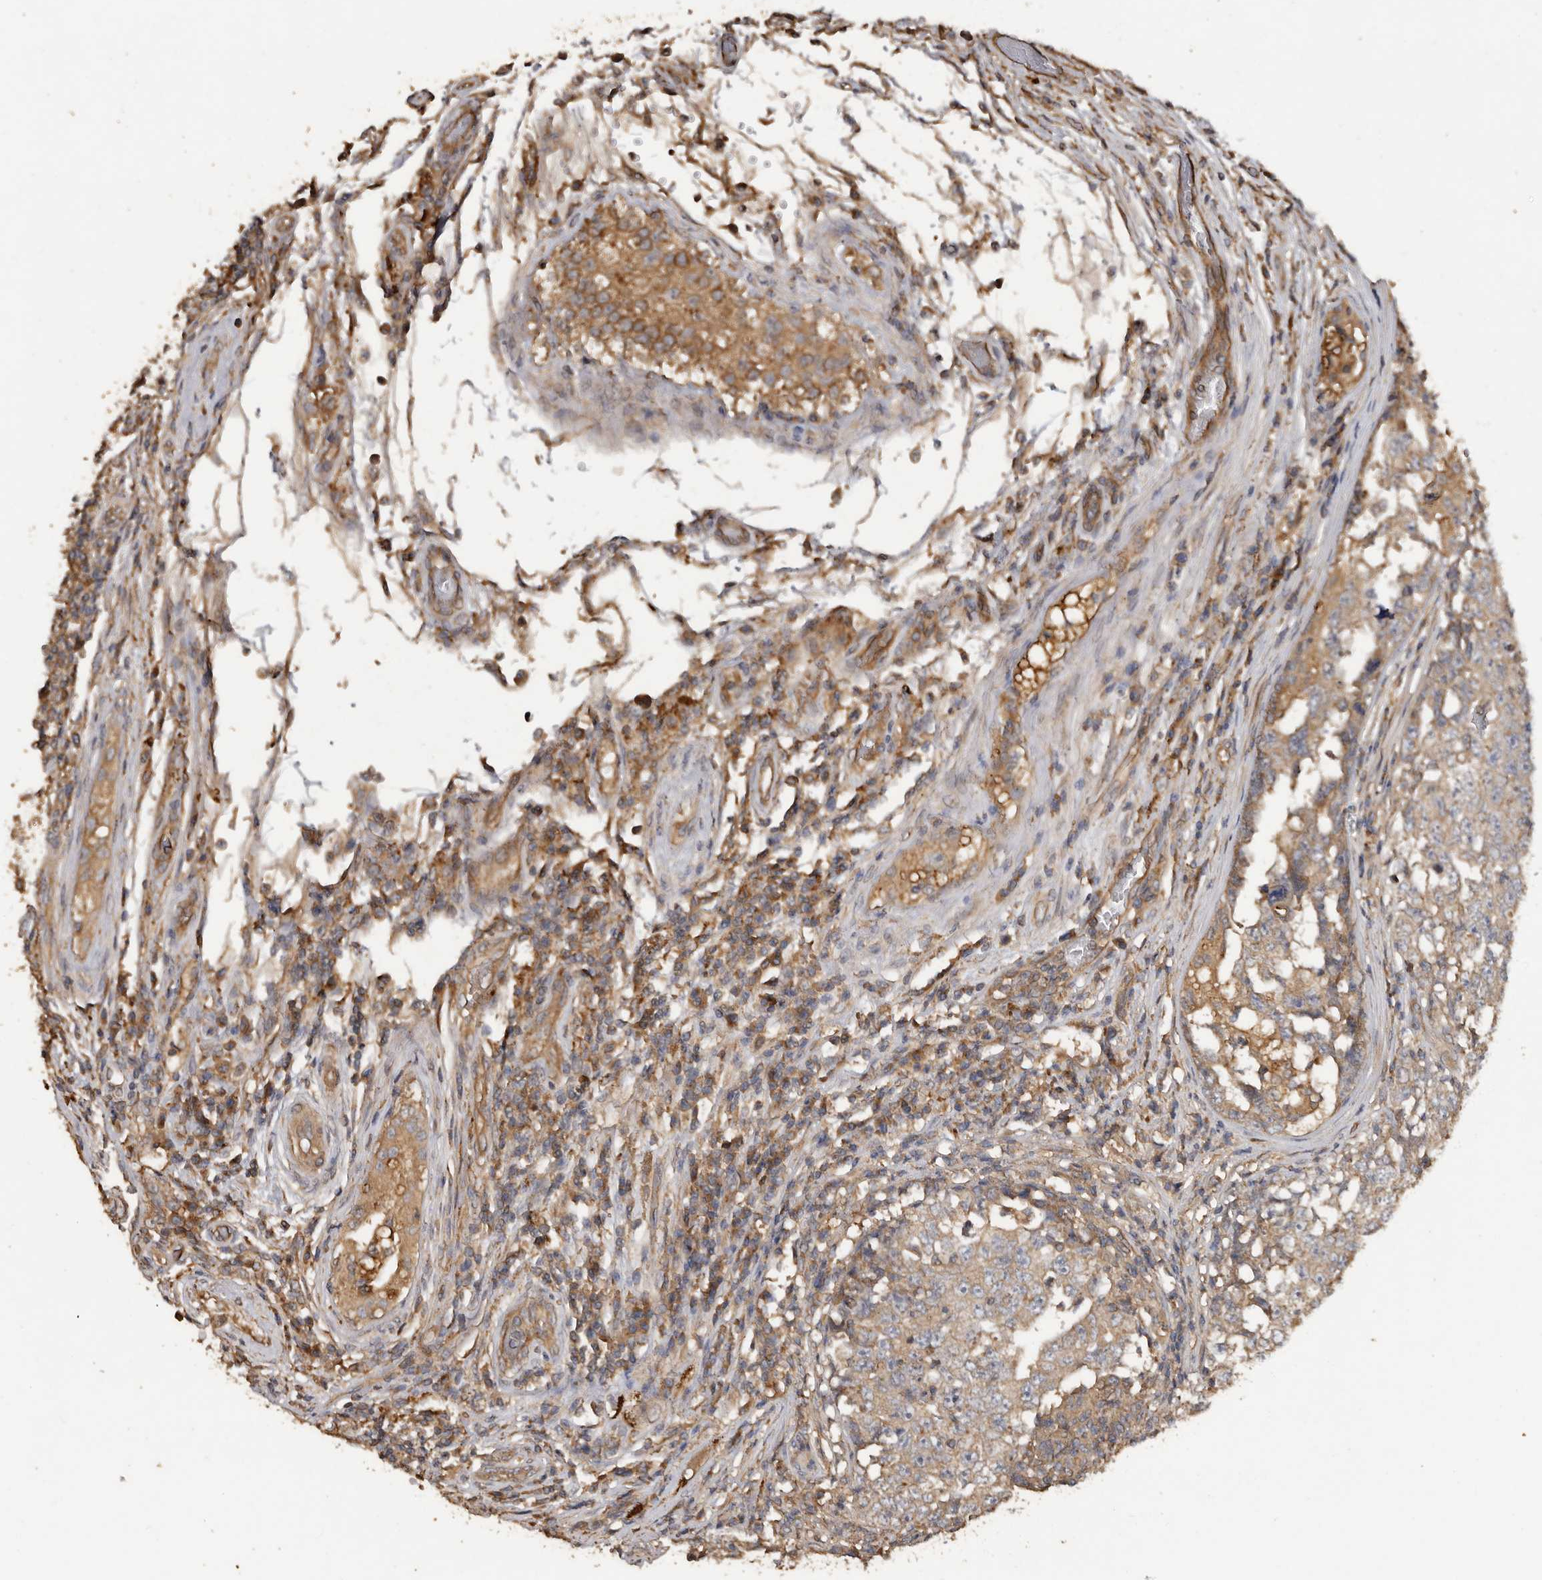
{"staining": {"intensity": "moderate", "quantity": ">75%", "location": "cytoplasmic/membranous"}, "tissue": "testis cancer", "cell_type": "Tumor cells", "image_type": "cancer", "snomed": [{"axis": "morphology", "description": "Carcinoma, Embryonal, NOS"}, {"axis": "topography", "description": "Testis"}], "caption": "This photomicrograph demonstrates testis cancer (embryonal carcinoma) stained with immunohistochemistry (IHC) to label a protein in brown. The cytoplasmic/membranous of tumor cells show moderate positivity for the protein. Nuclei are counter-stained blue.", "gene": "FLCN", "patient": {"sex": "male", "age": 26}}